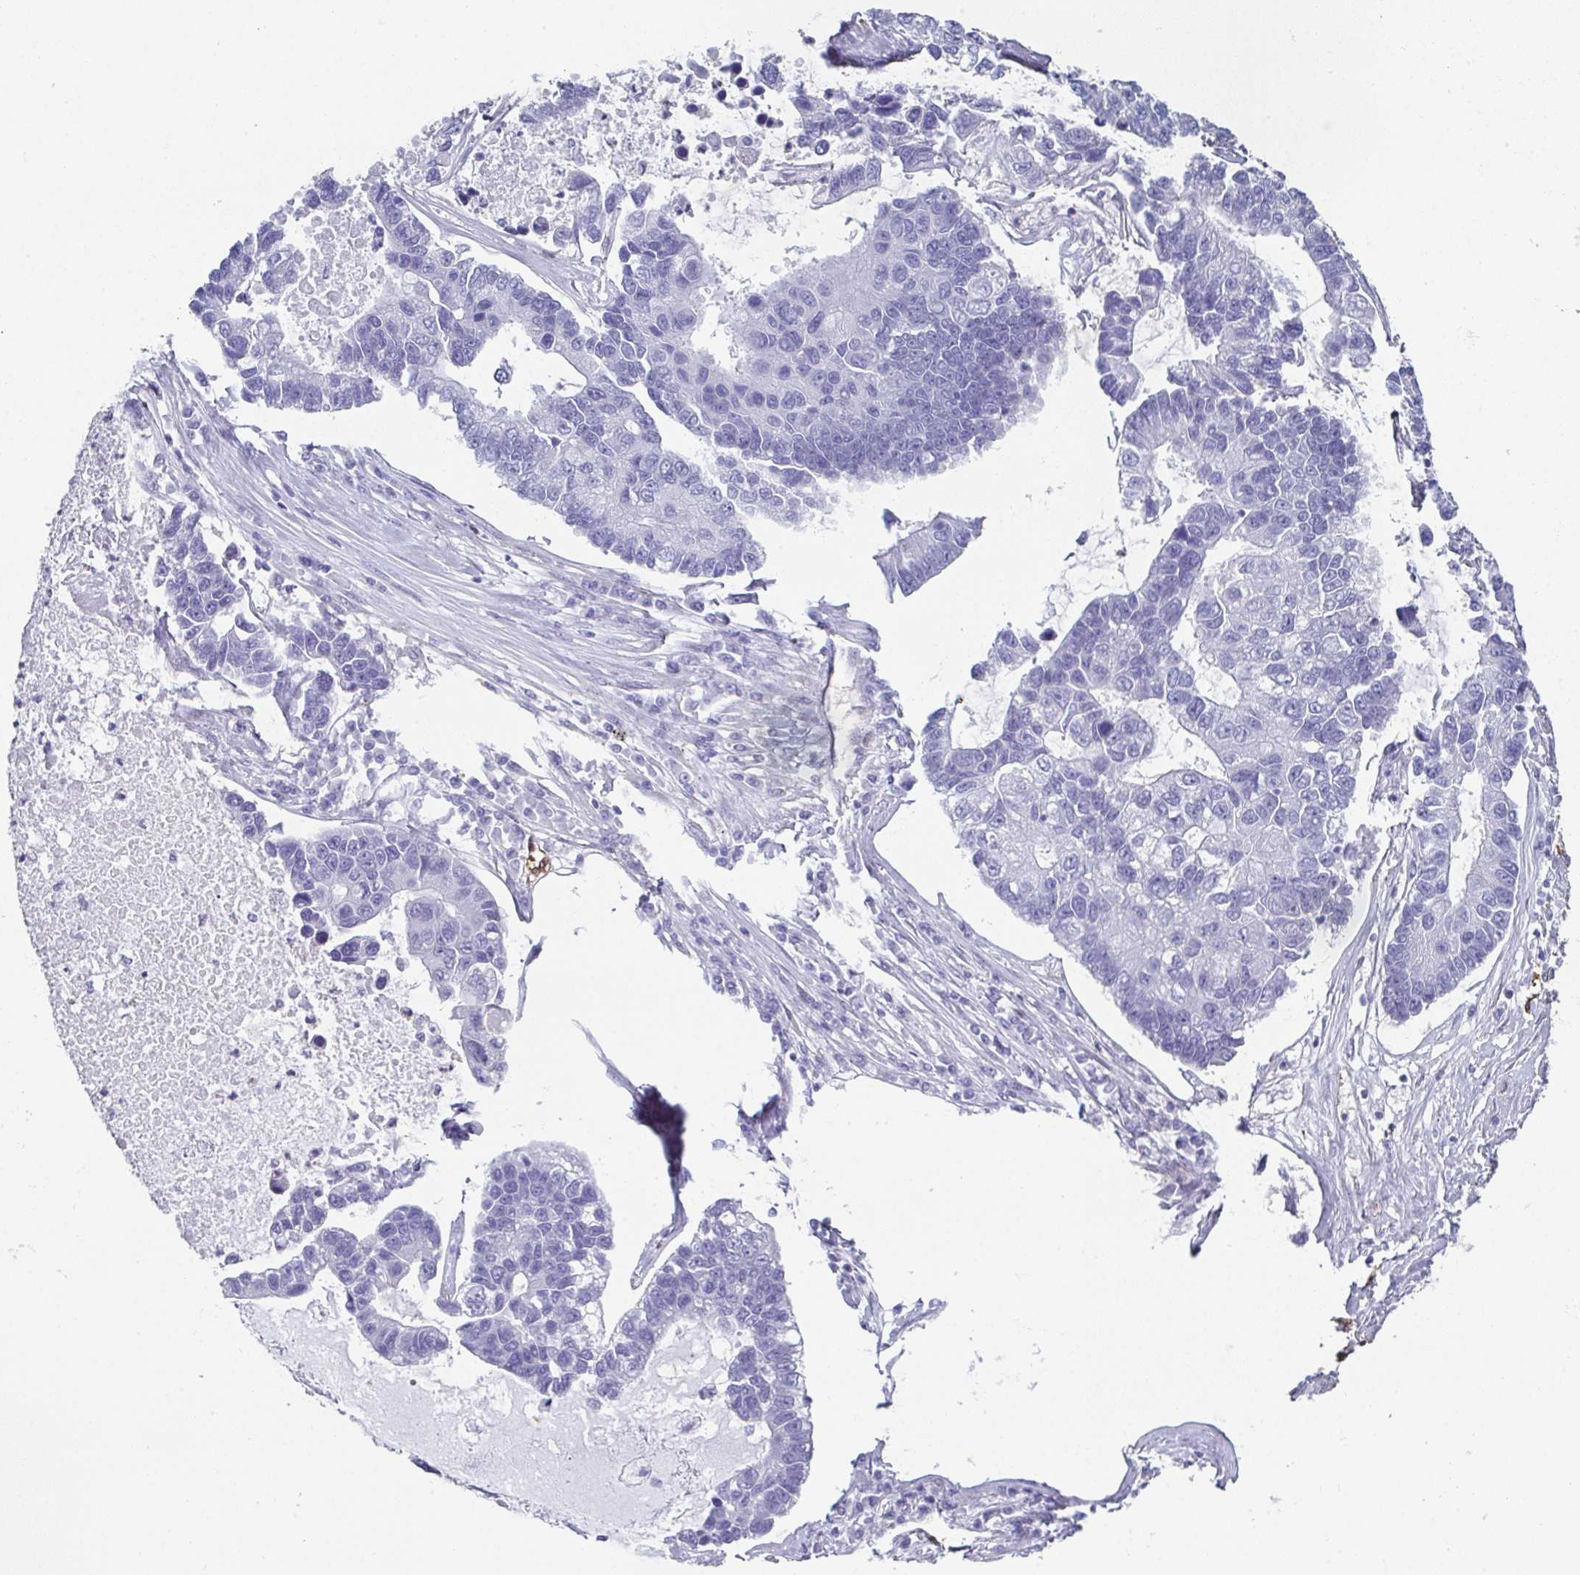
{"staining": {"intensity": "negative", "quantity": "none", "location": "none"}, "tissue": "lung cancer", "cell_type": "Tumor cells", "image_type": "cancer", "snomed": [{"axis": "morphology", "description": "Adenocarcinoma, NOS"}, {"axis": "topography", "description": "Bronchus"}, {"axis": "topography", "description": "Lung"}], "caption": "This micrograph is of lung cancer (adenocarcinoma) stained with immunohistochemistry (IHC) to label a protein in brown with the nuclei are counter-stained blue. There is no staining in tumor cells.", "gene": "RBP1", "patient": {"sex": "female", "age": 51}}